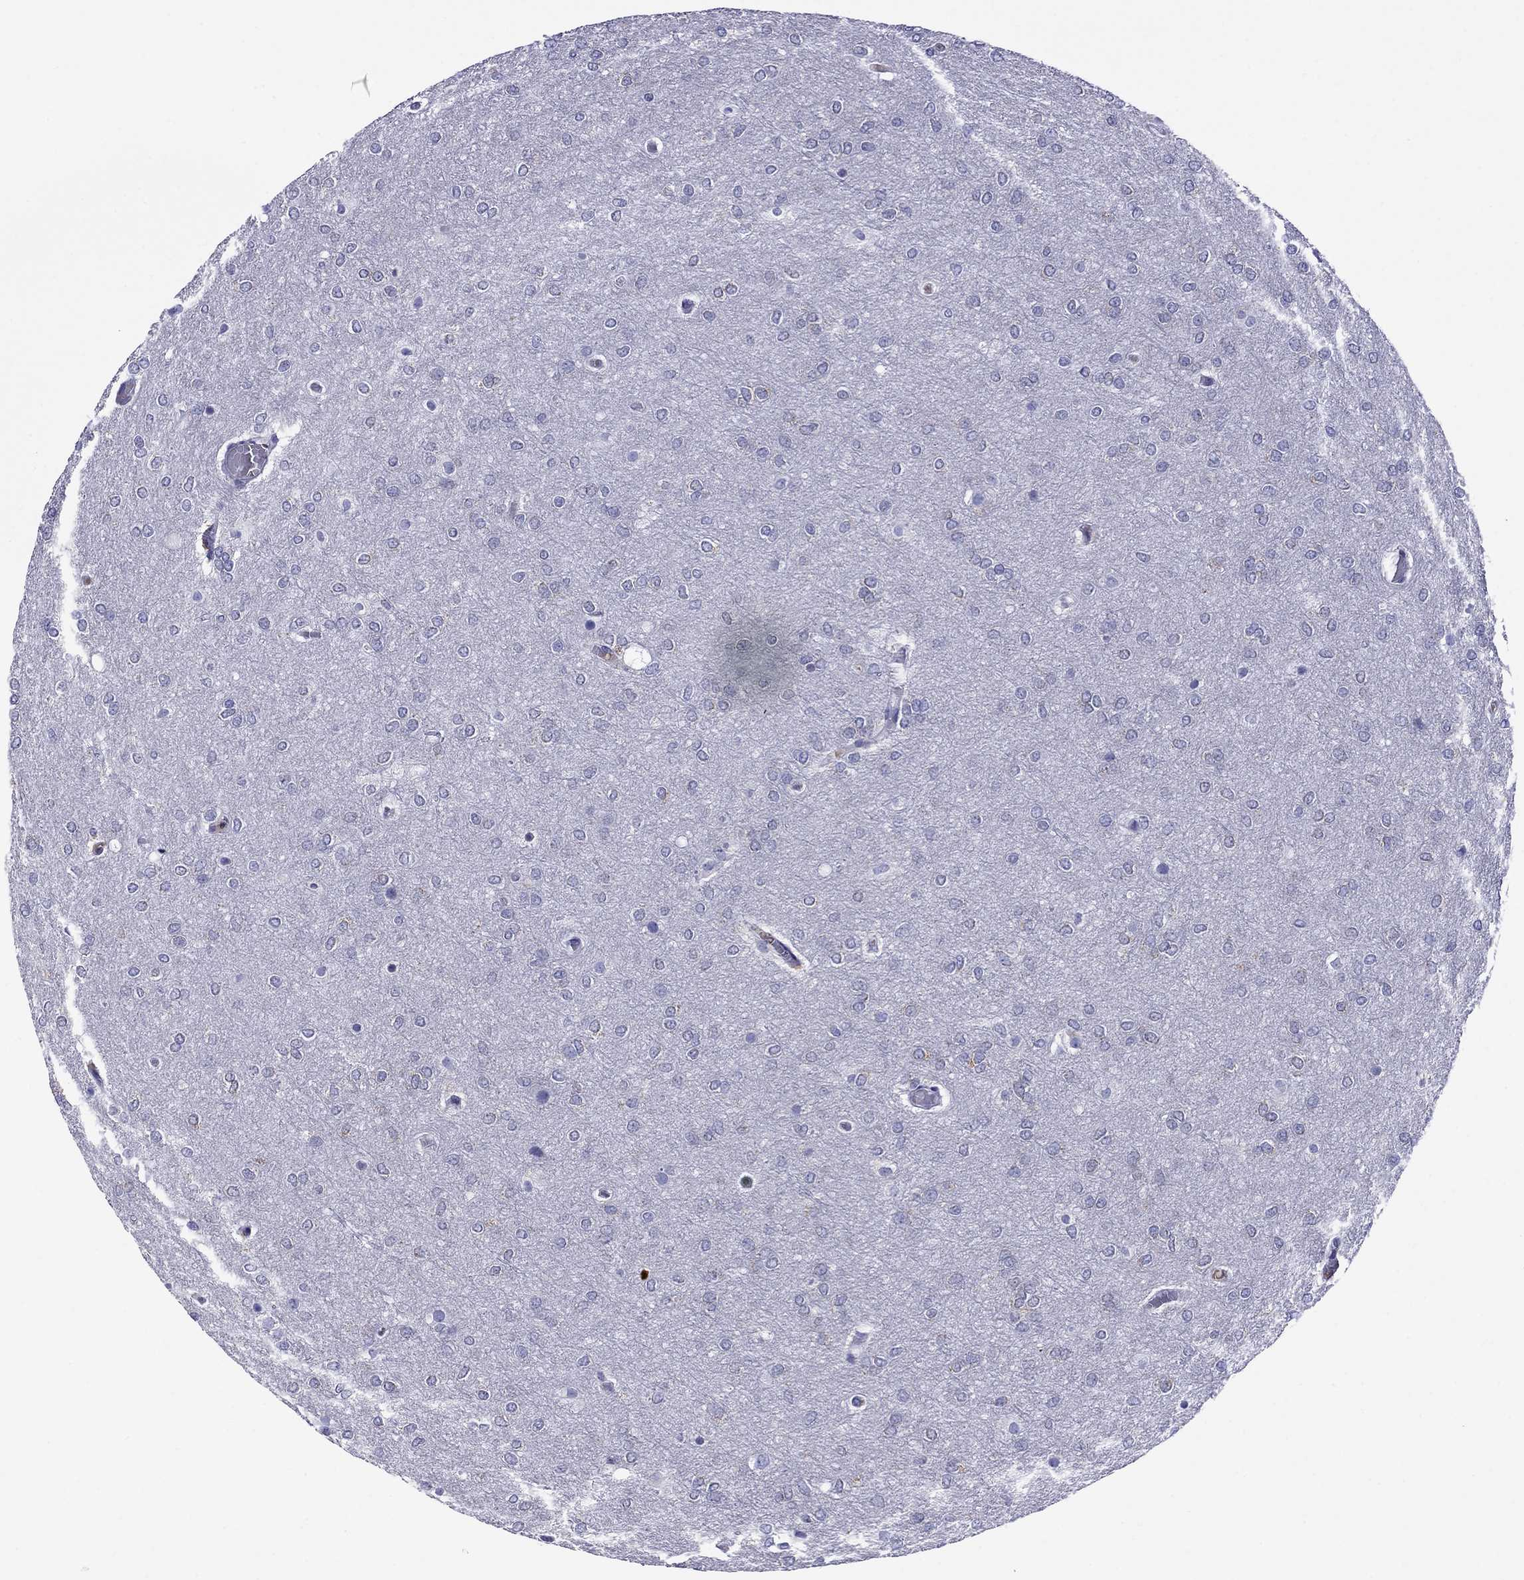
{"staining": {"intensity": "negative", "quantity": "none", "location": "none"}, "tissue": "glioma", "cell_type": "Tumor cells", "image_type": "cancer", "snomed": [{"axis": "morphology", "description": "Glioma, malignant, High grade"}, {"axis": "topography", "description": "Brain"}], "caption": "Tumor cells are negative for brown protein staining in malignant glioma (high-grade).", "gene": "SCG2", "patient": {"sex": "female", "age": 61}}